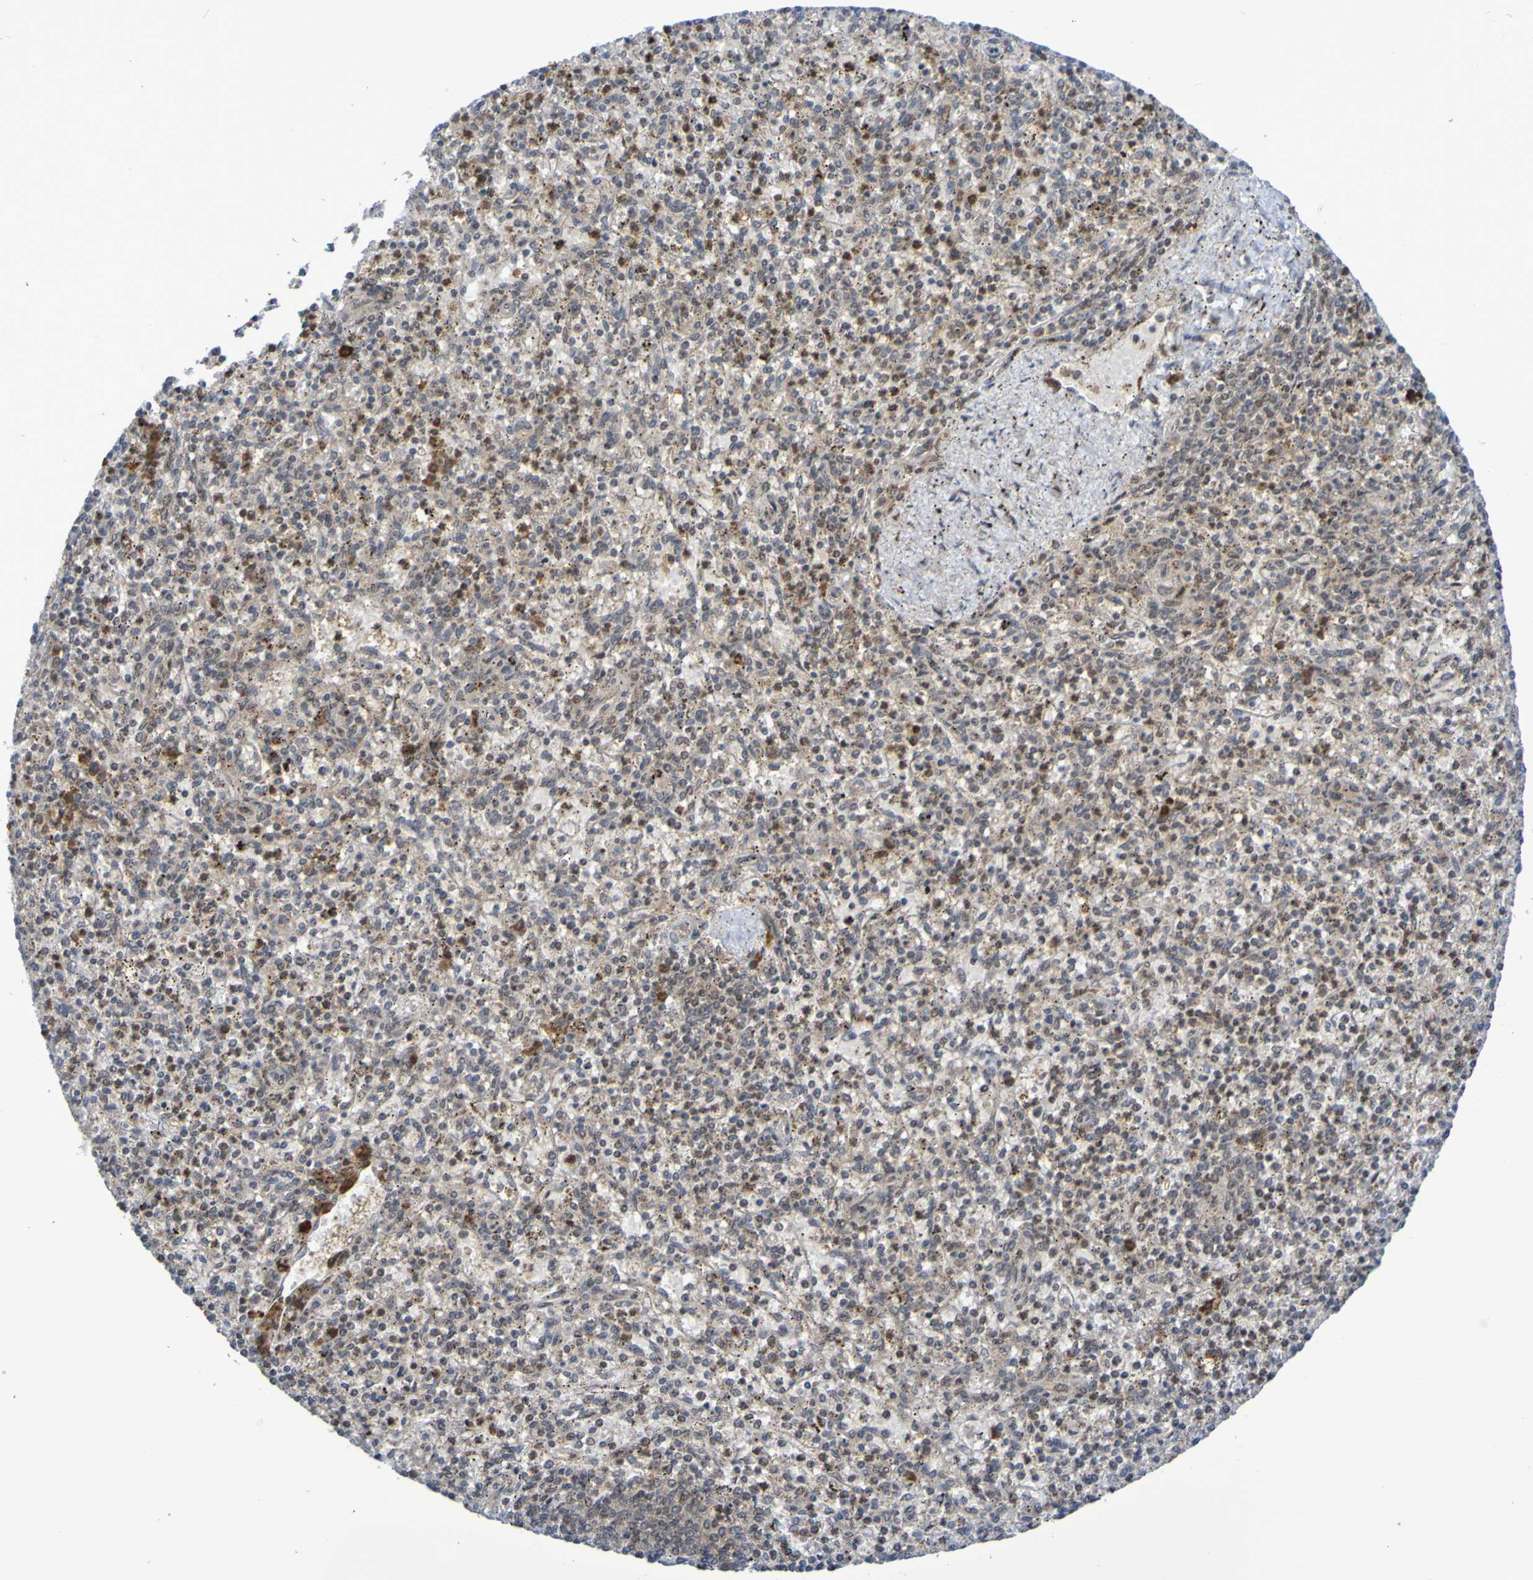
{"staining": {"intensity": "negative", "quantity": "none", "location": "none"}, "tissue": "spleen", "cell_type": "Cells in red pulp", "image_type": "normal", "snomed": [{"axis": "morphology", "description": "Normal tissue, NOS"}, {"axis": "topography", "description": "Spleen"}], "caption": "Immunohistochemical staining of unremarkable human spleen exhibits no significant positivity in cells in red pulp.", "gene": "ITLN1", "patient": {"sex": "male", "age": 72}}